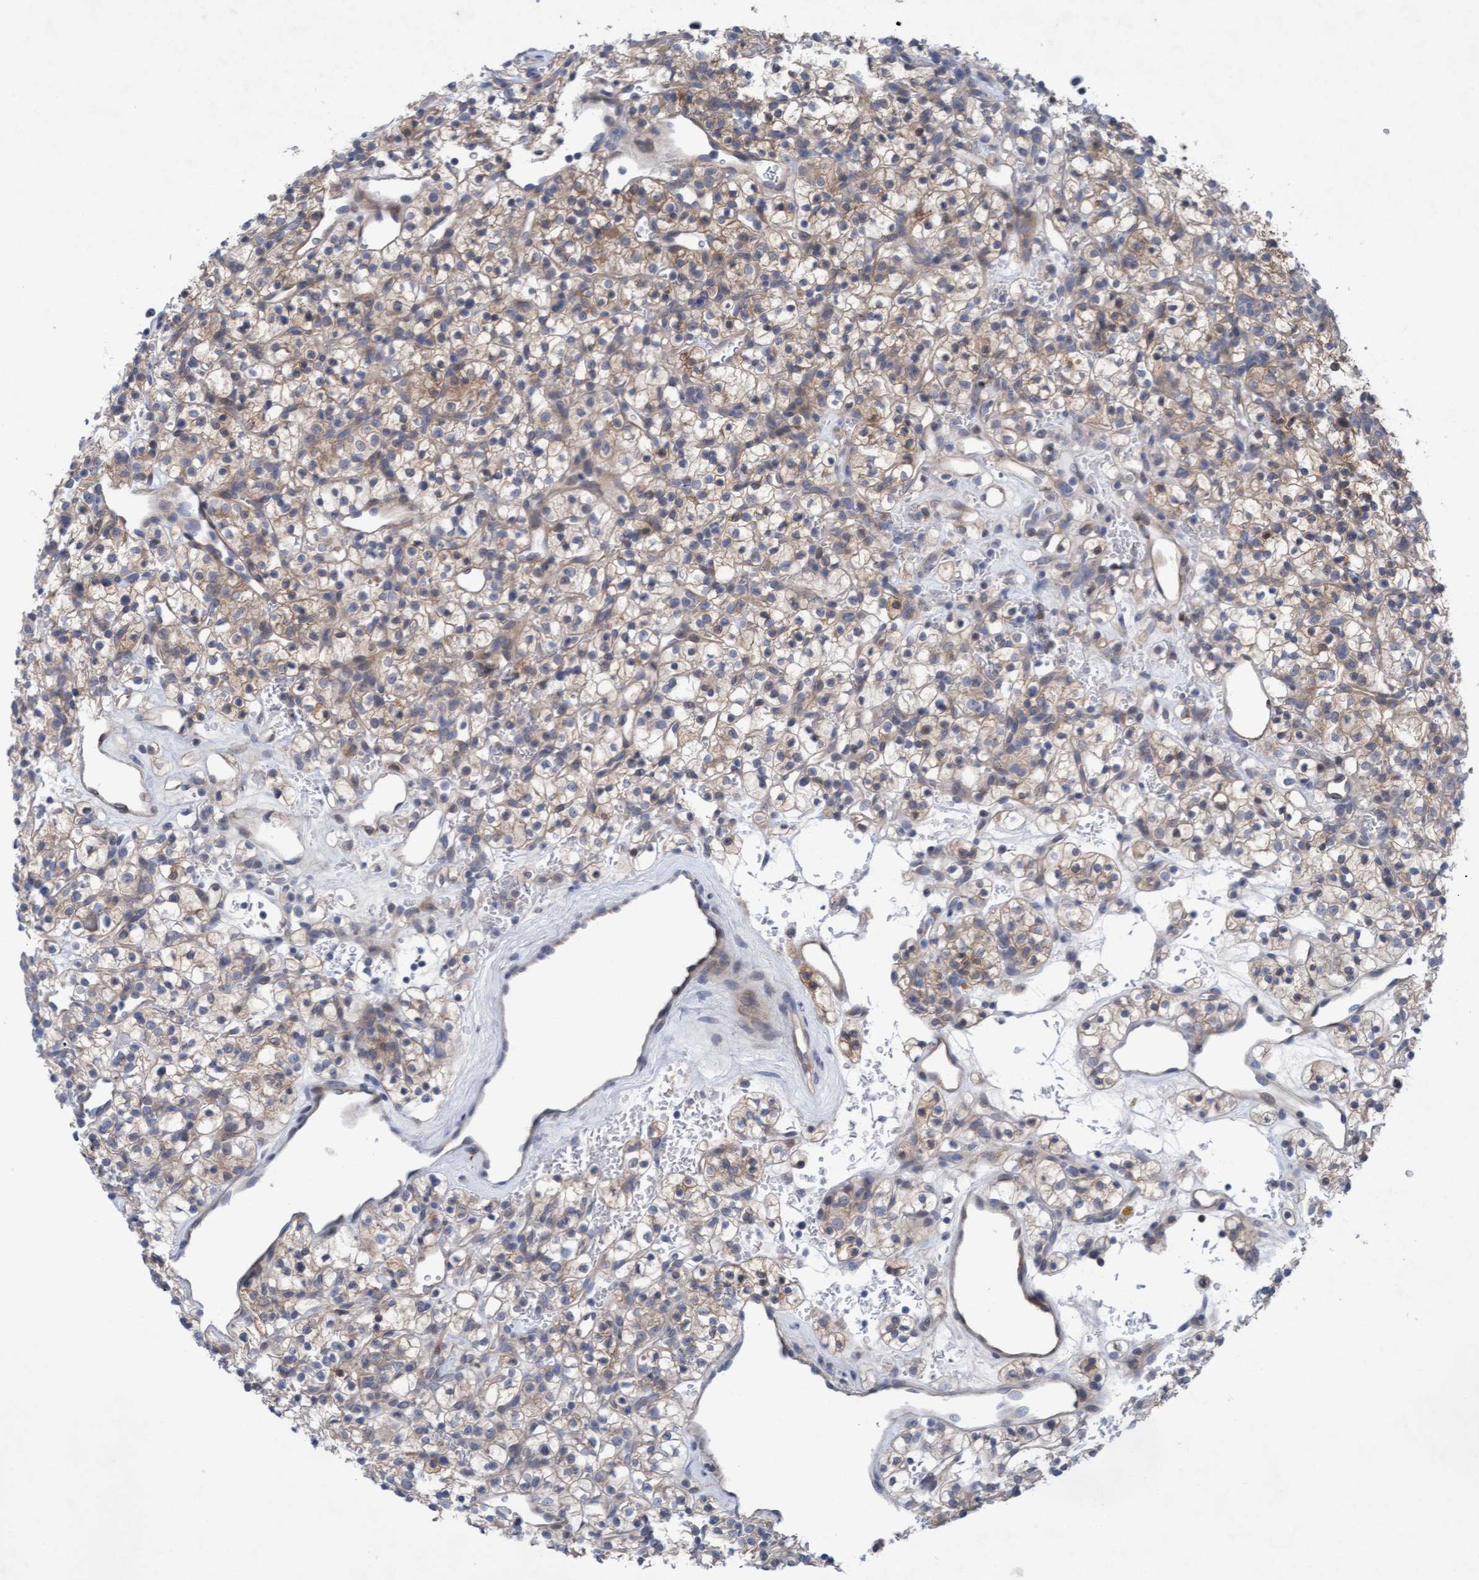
{"staining": {"intensity": "weak", "quantity": ">75%", "location": "cytoplasmic/membranous"}, "tissue": "renal cancer", "cell_type": "Tumor cells", "image_type": "cancer", "snomed": [{"axis": "morphology", "description": "Adenocarcinoma, NOS"}, {"axis": "topography", "description": "Kidney"}], "caption": "An immunohistochemistry (IHC) image of neoplastic tissue is shown. Protein staining in brown labels weak cytoplasmic/membranous positivity in renal cancer (adenocarcinoma) within tumor cells.", "gene": "PLCD1", "patient": {"sex": "female", "age": 57}}